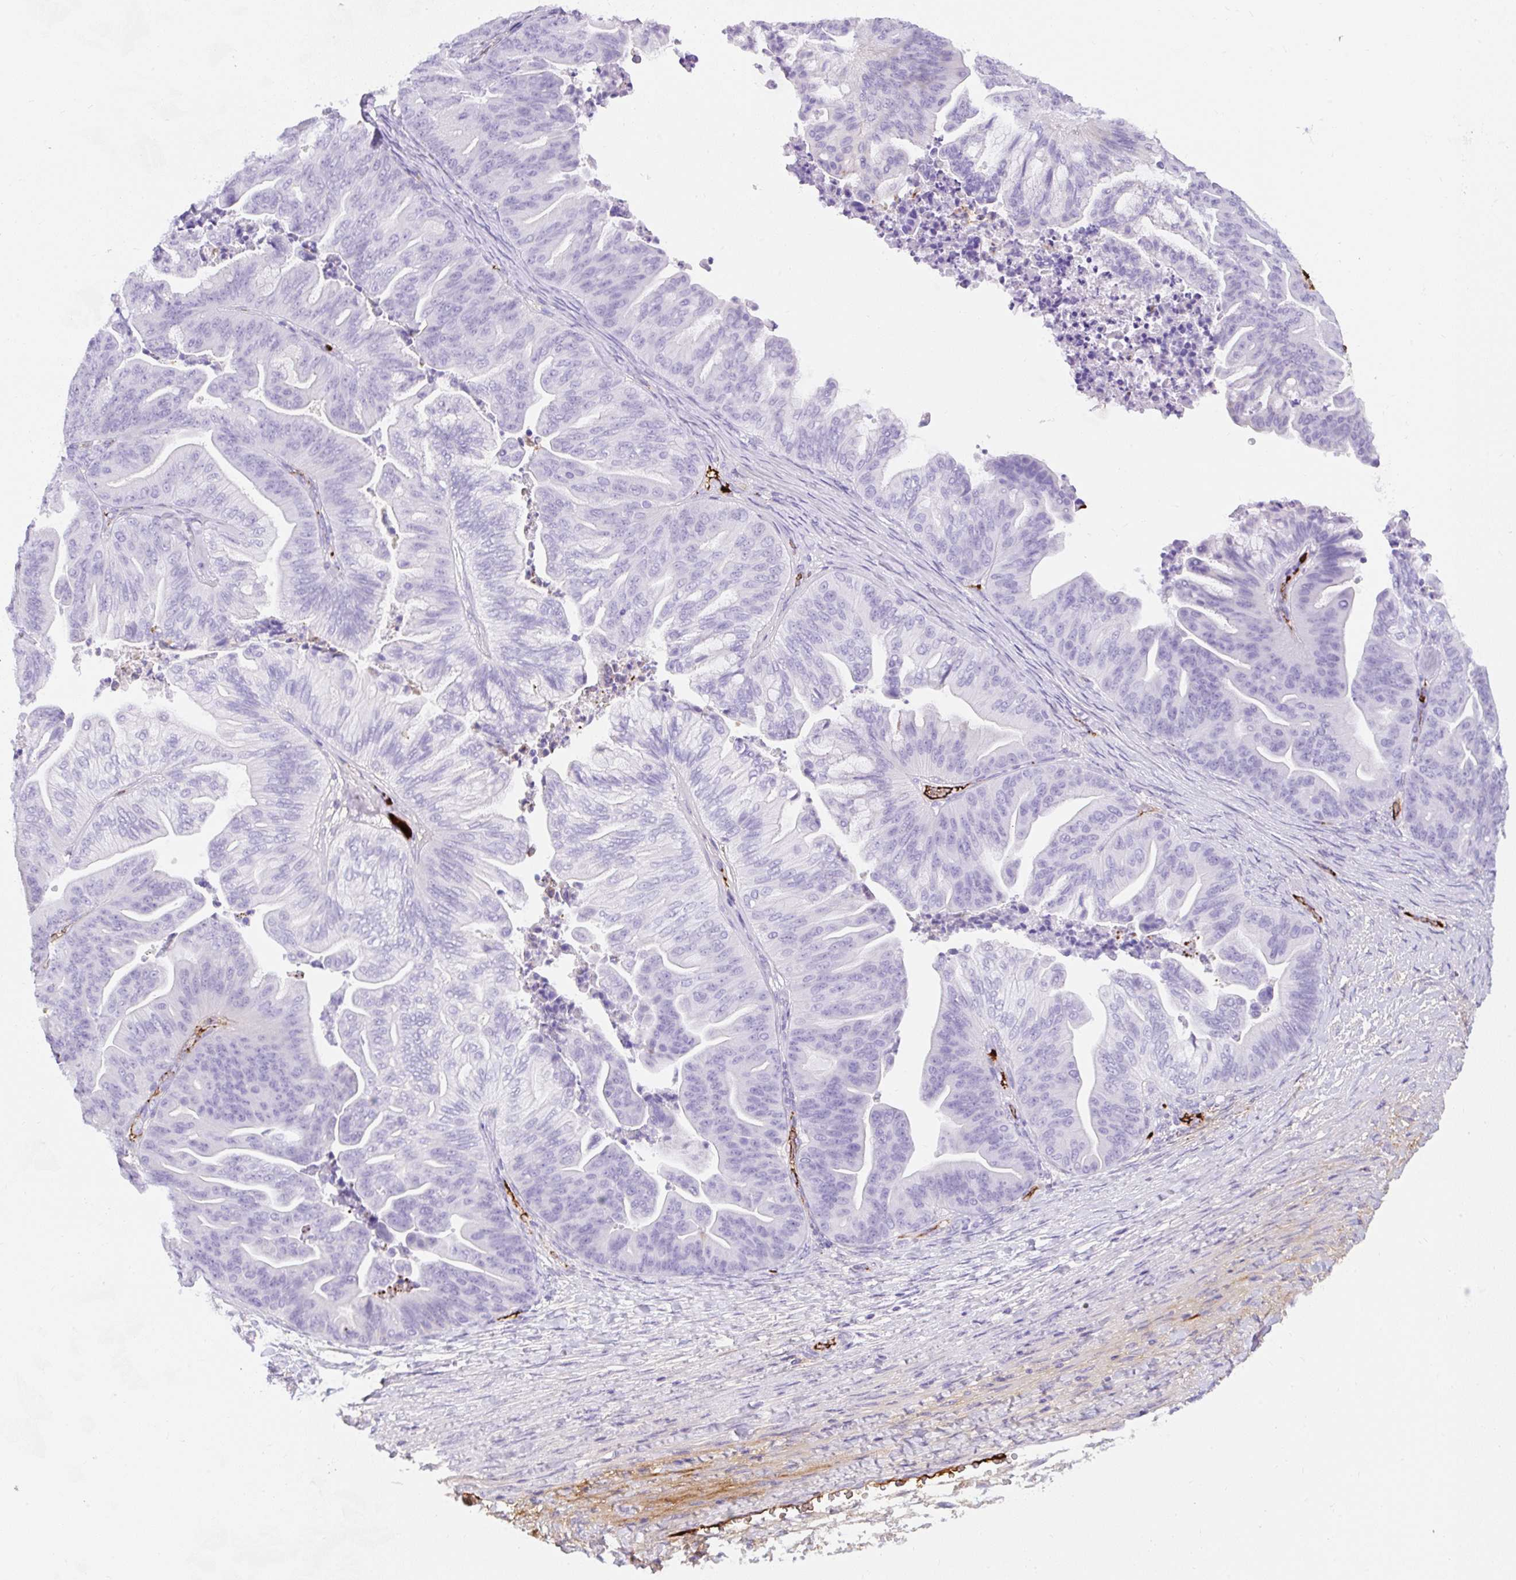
{"staining": {"intensity": "negative", "quantity": "none", "location": "none"}, "tissue": "ovarian cancer", "cell_type": "Tumor cells", "image_type": "cancer", "snomed": [{"axis": "morphology", "description": "Cystadenocarcinoma, mucinous, NOS"}, {"axis": "topography", "description": "Ovary"}], "caption": "Tumor cells are negative for protein expression in human mucinous cystadenocarcinoma (ovarian).", "gene": "APOC4-APOC2", "patient": {"sex": "female", "age": 67}}